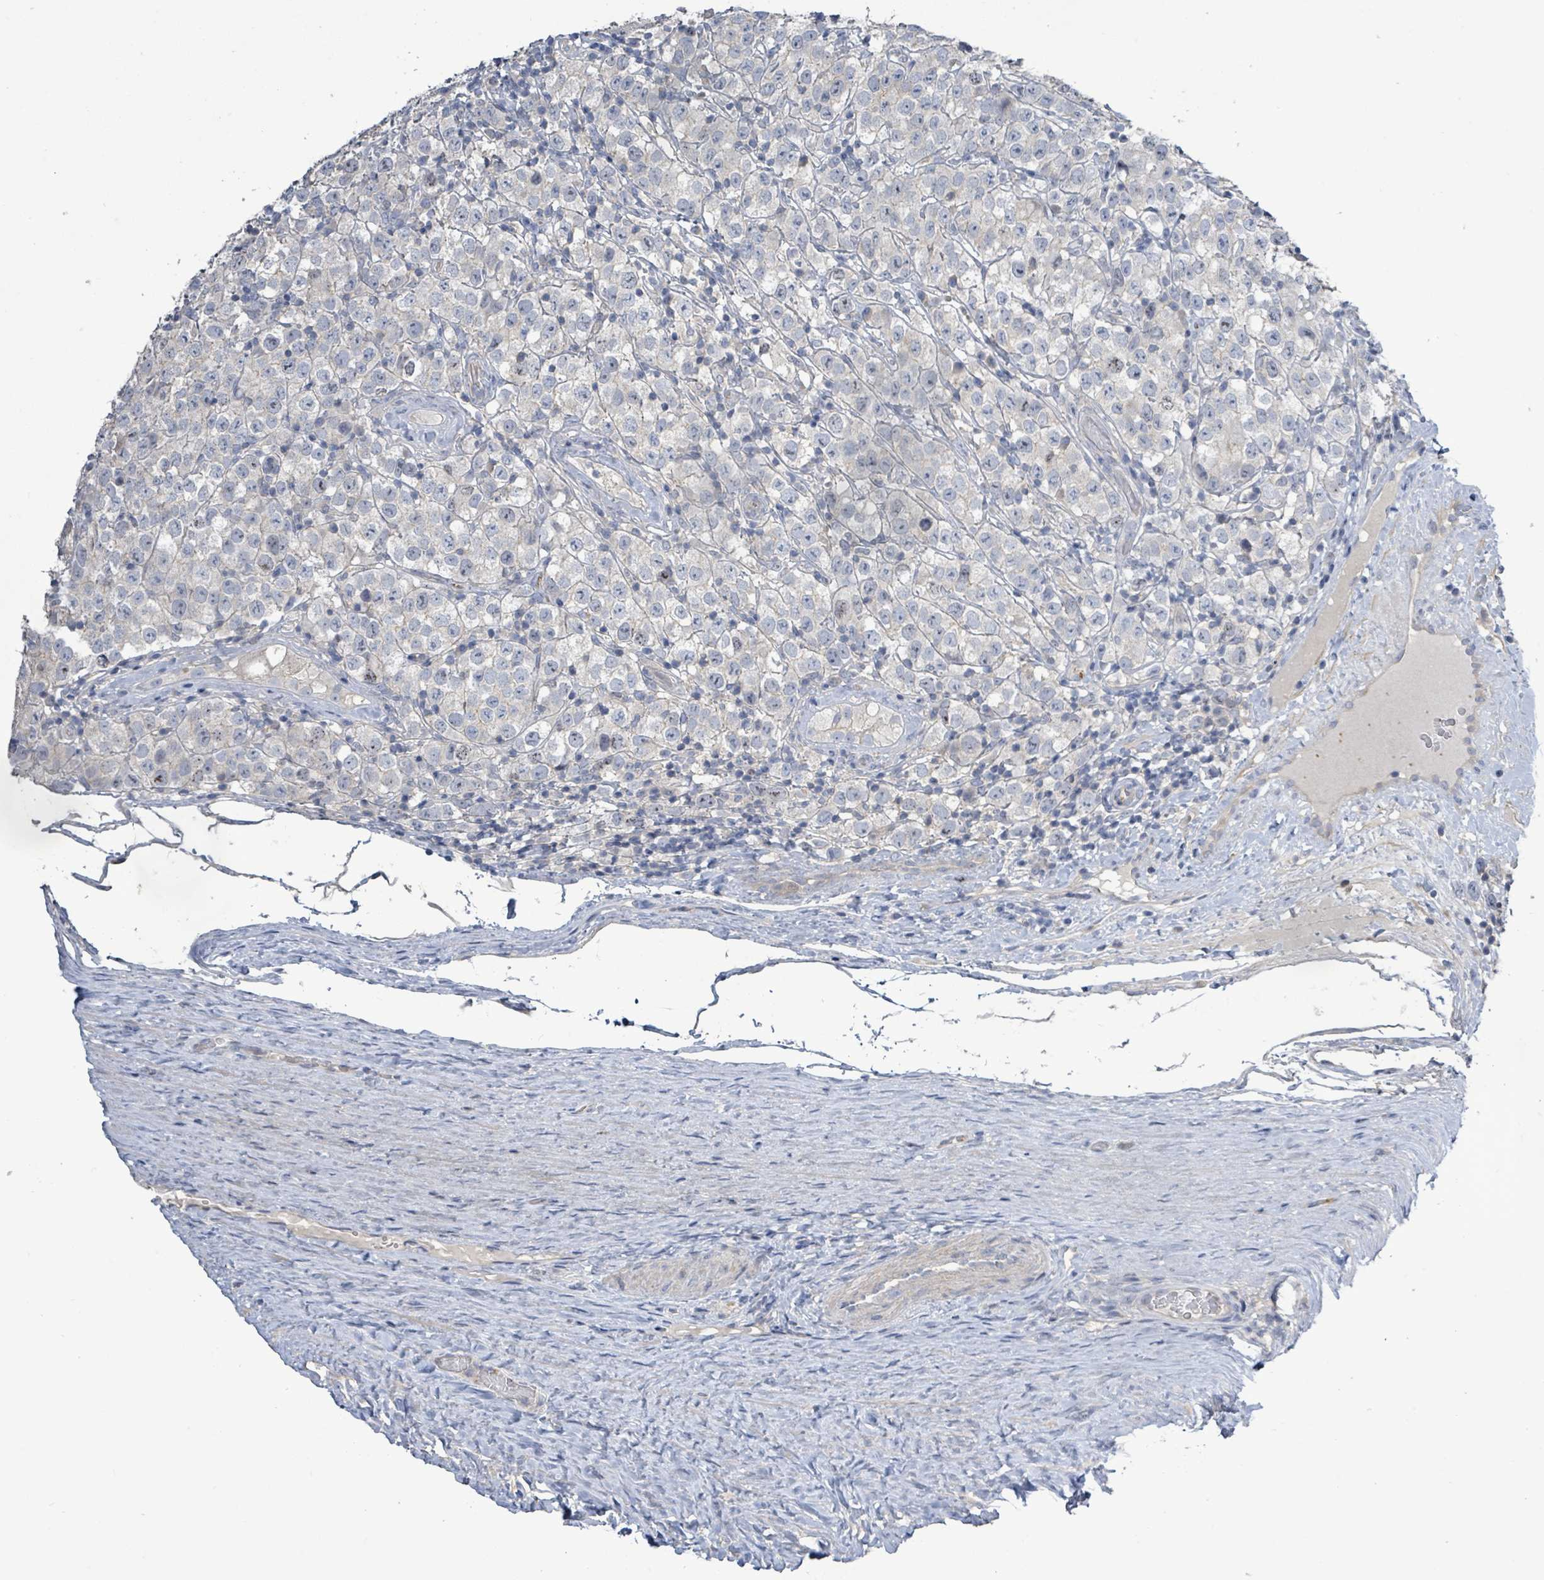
{"staining": {"intensity": "weak", "quantity": "<25%", "location": "cytoplasmic/membranous"}, "tissue": "testis cancer", "cell_type": "Tumor cells", "image_type": "cancer", "snomed": [{"axis": "morphology", "description": "Seminoma, NOS"}, {"axis": "morphology", "description": "Carcinoma, Embryonal, NOS"}, {"axis": "topography", "description": "Testis"}], "caption": "Testis cancer (seminoma) was stained to show a protein in brown. There is no significant positivity in tumor cells.", "gene": "KRAS", "patient": {"sex": "male", "age": 41}}